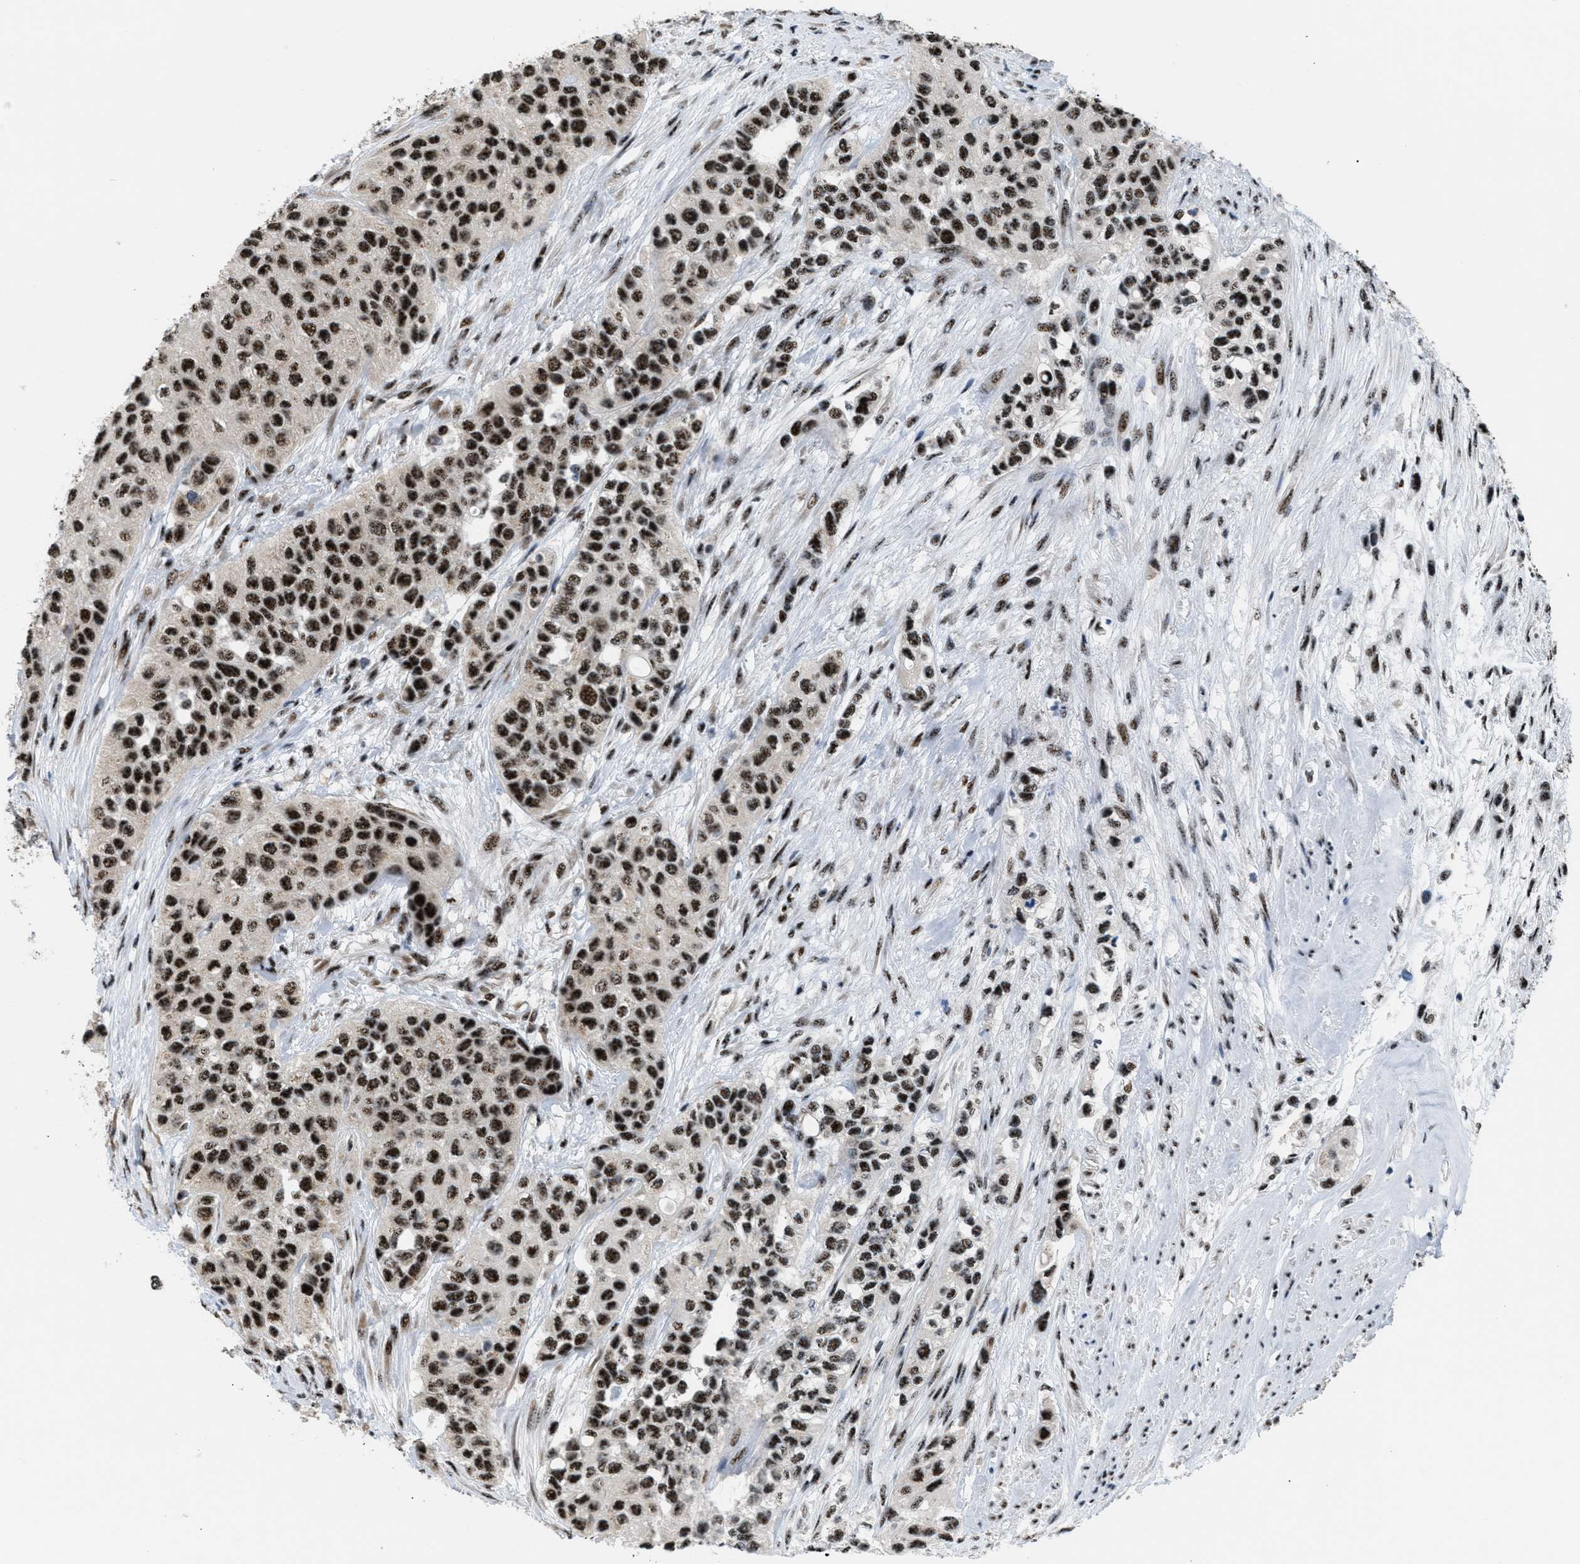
{"staining": {"intensity": "strong", "quantity": ">75%", "location": "nuclear"}, "tissue": "urothelial cancer", "cell_type": "Tumor cells", "image_type": "cancer", "snomed": [{"axis": "morphology", "description": "Urothelial carcinoma, High grade"}, {"axis": "topography", "description": "Urinary bladder"}], "caption": "A brown stain labels strong nuclear expression of a protein in human high-grade urothelial carcinoma tumor cells.", "gene": "CDR2", "patient": {"sex": "female", "age": 56}}